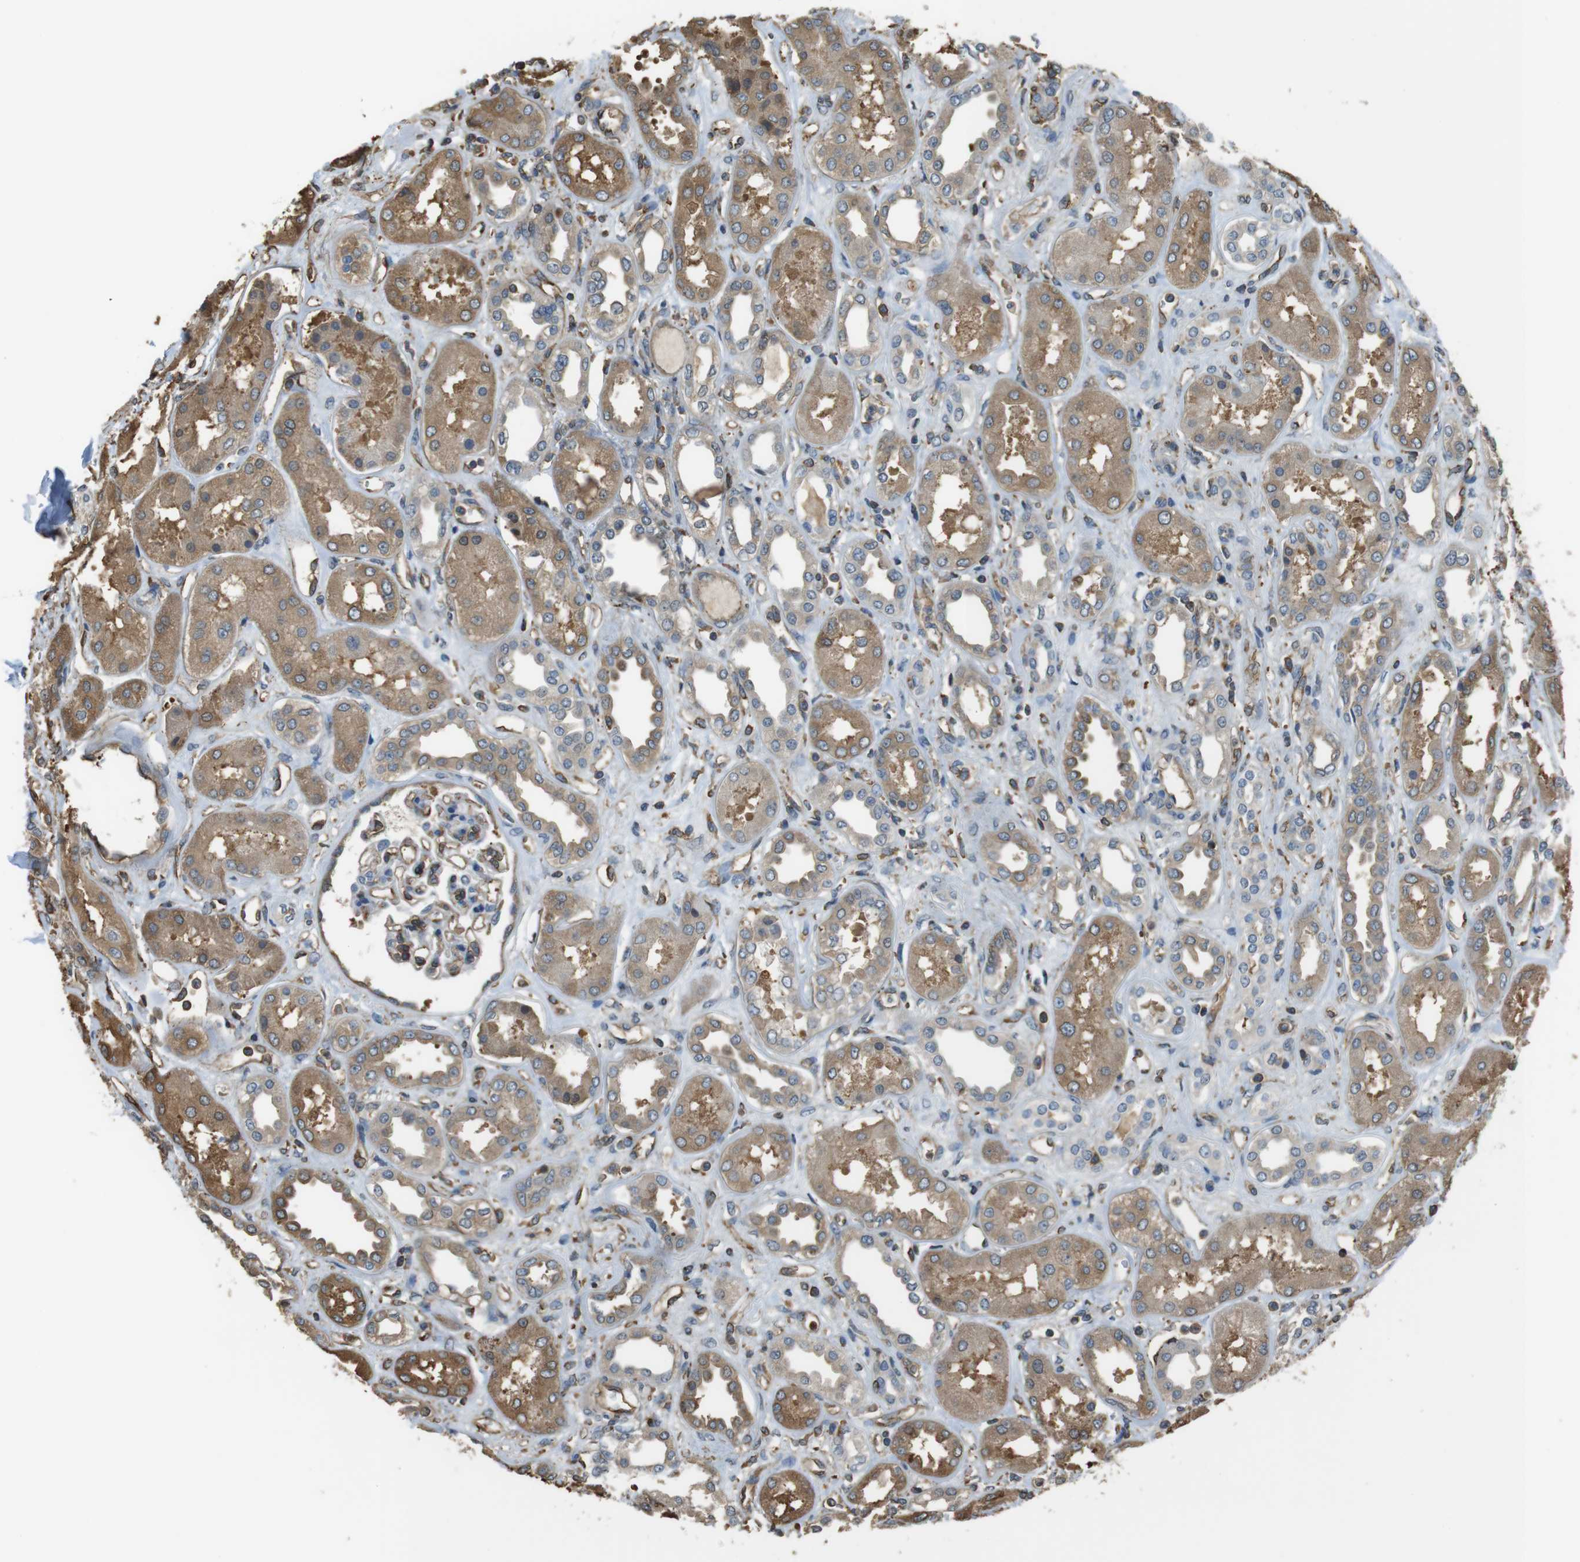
{"staining": {"intensity": "moderate", "quantity": "25%-75%", "location": "cytoplasmic/membranous"}, "tissue": "kidney", "cell_type": "Cells in glomeruli", "image_type": "normal", "snomed": [{"axis": "morphology", "description": "Normal tissue, NOS"}, {"axis": "topography", "description": "Kidney"}], "caption": "Immunohistochemical staining of unremarkable kidney reveals medium levels of moderate cytoplasmic/membranous expression in approximately 25%-75% of cells in glomeruli.", "gene": "FCAR", "patient": {"sex": "male", "age": 59}}